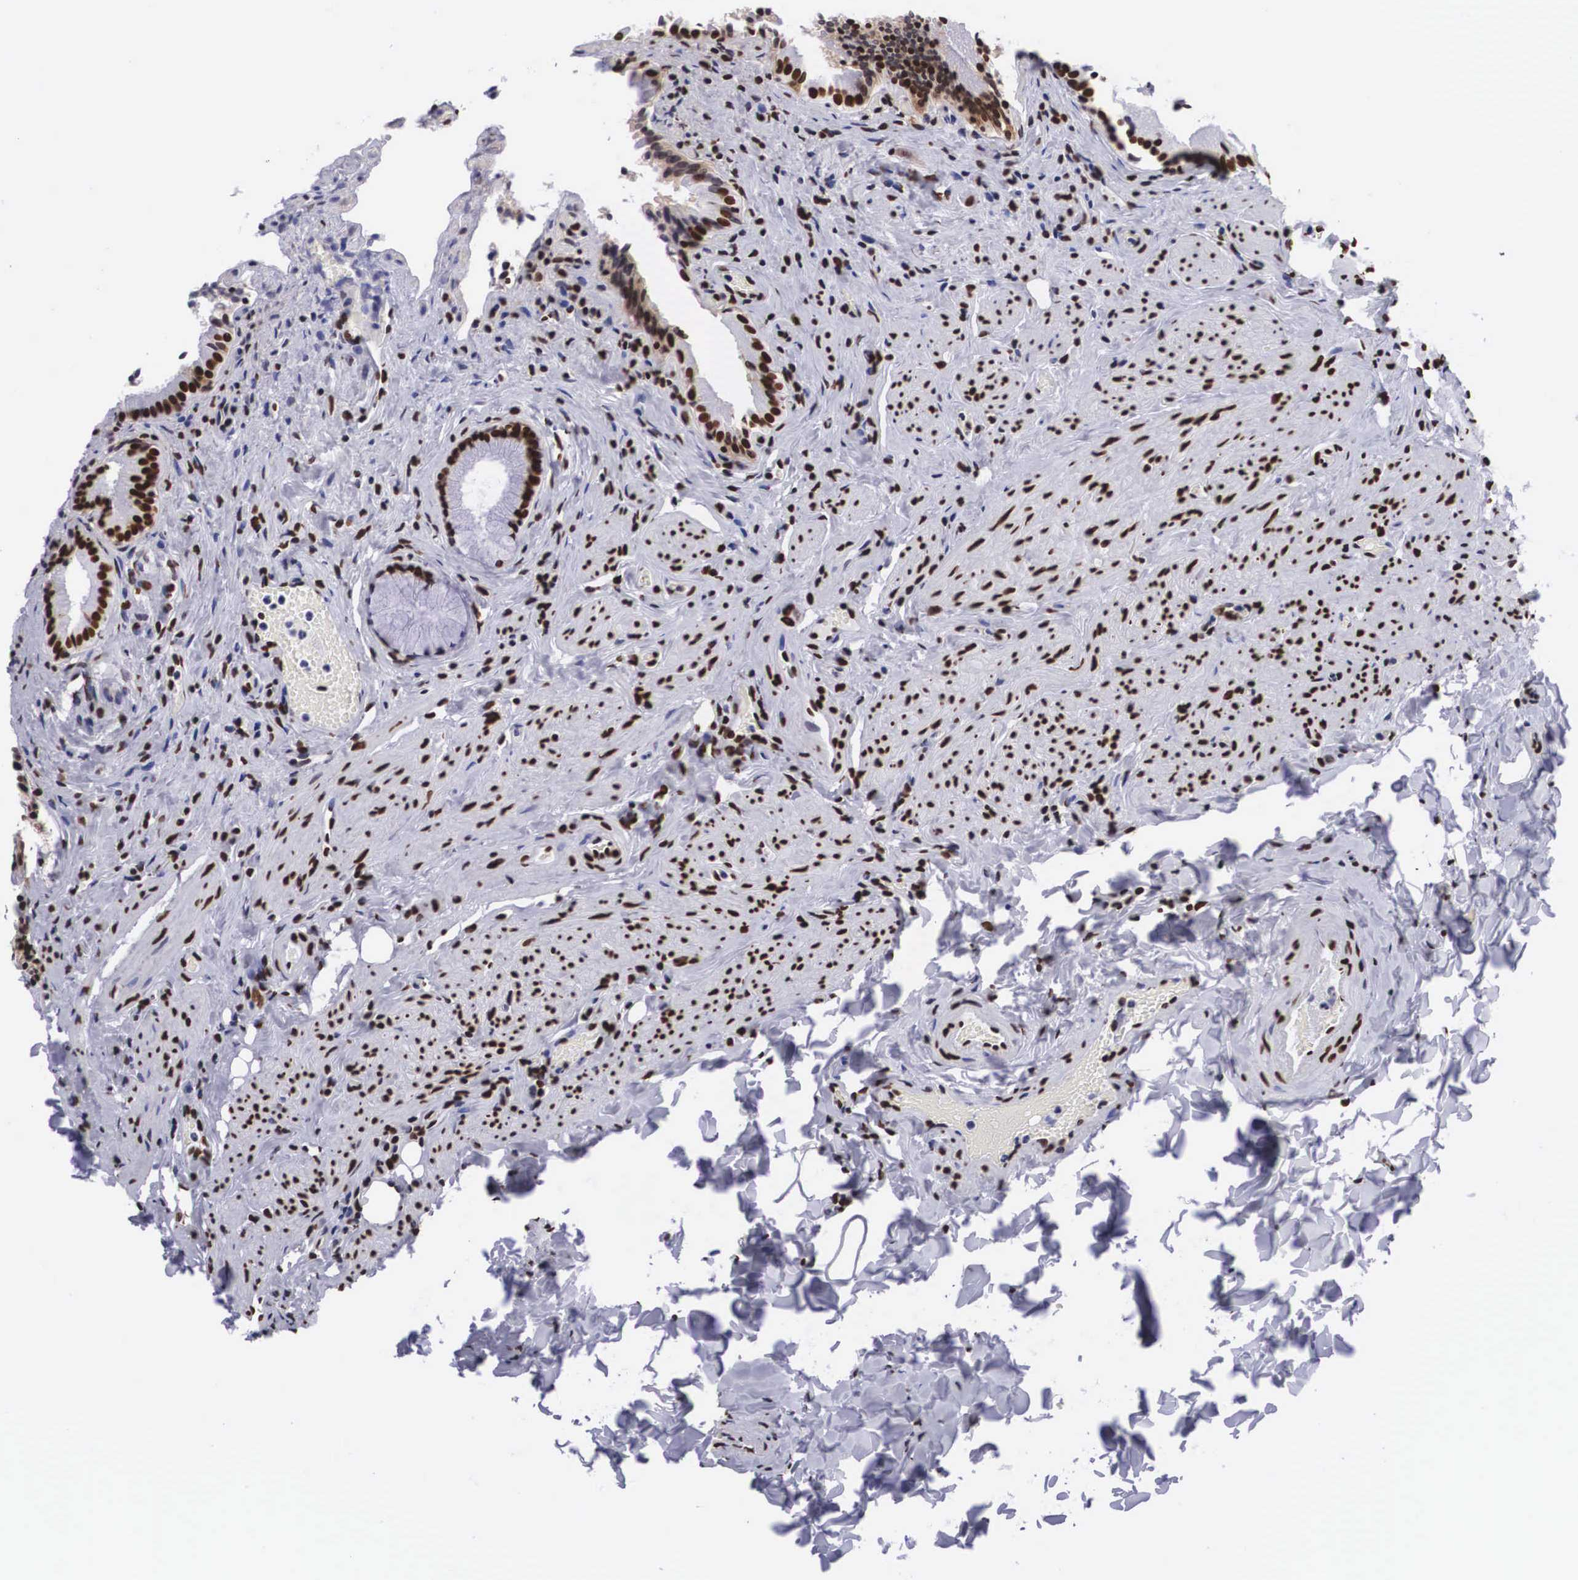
{"staining": {"intensity": "strong", "quantity": ">75%", "location": "nuclear"}, "tissue": "gallbladder", "cell_type": "Glandular cells", "image_type": "normal", "snomed": [{"axis": "morphology", "description": "Normal tissue, NOS"}, {"axis": "topography", "description": "Gallbladder"}], "caption": "Protein staining of normal gallbladder shows strong nuclear expression in approximately >75% of glandular cells. (DAB IHC, brown staining for protein, blue staining for nuclei).", "gene": "MECP2", "patient": {"sex": "female", "age": 44}}